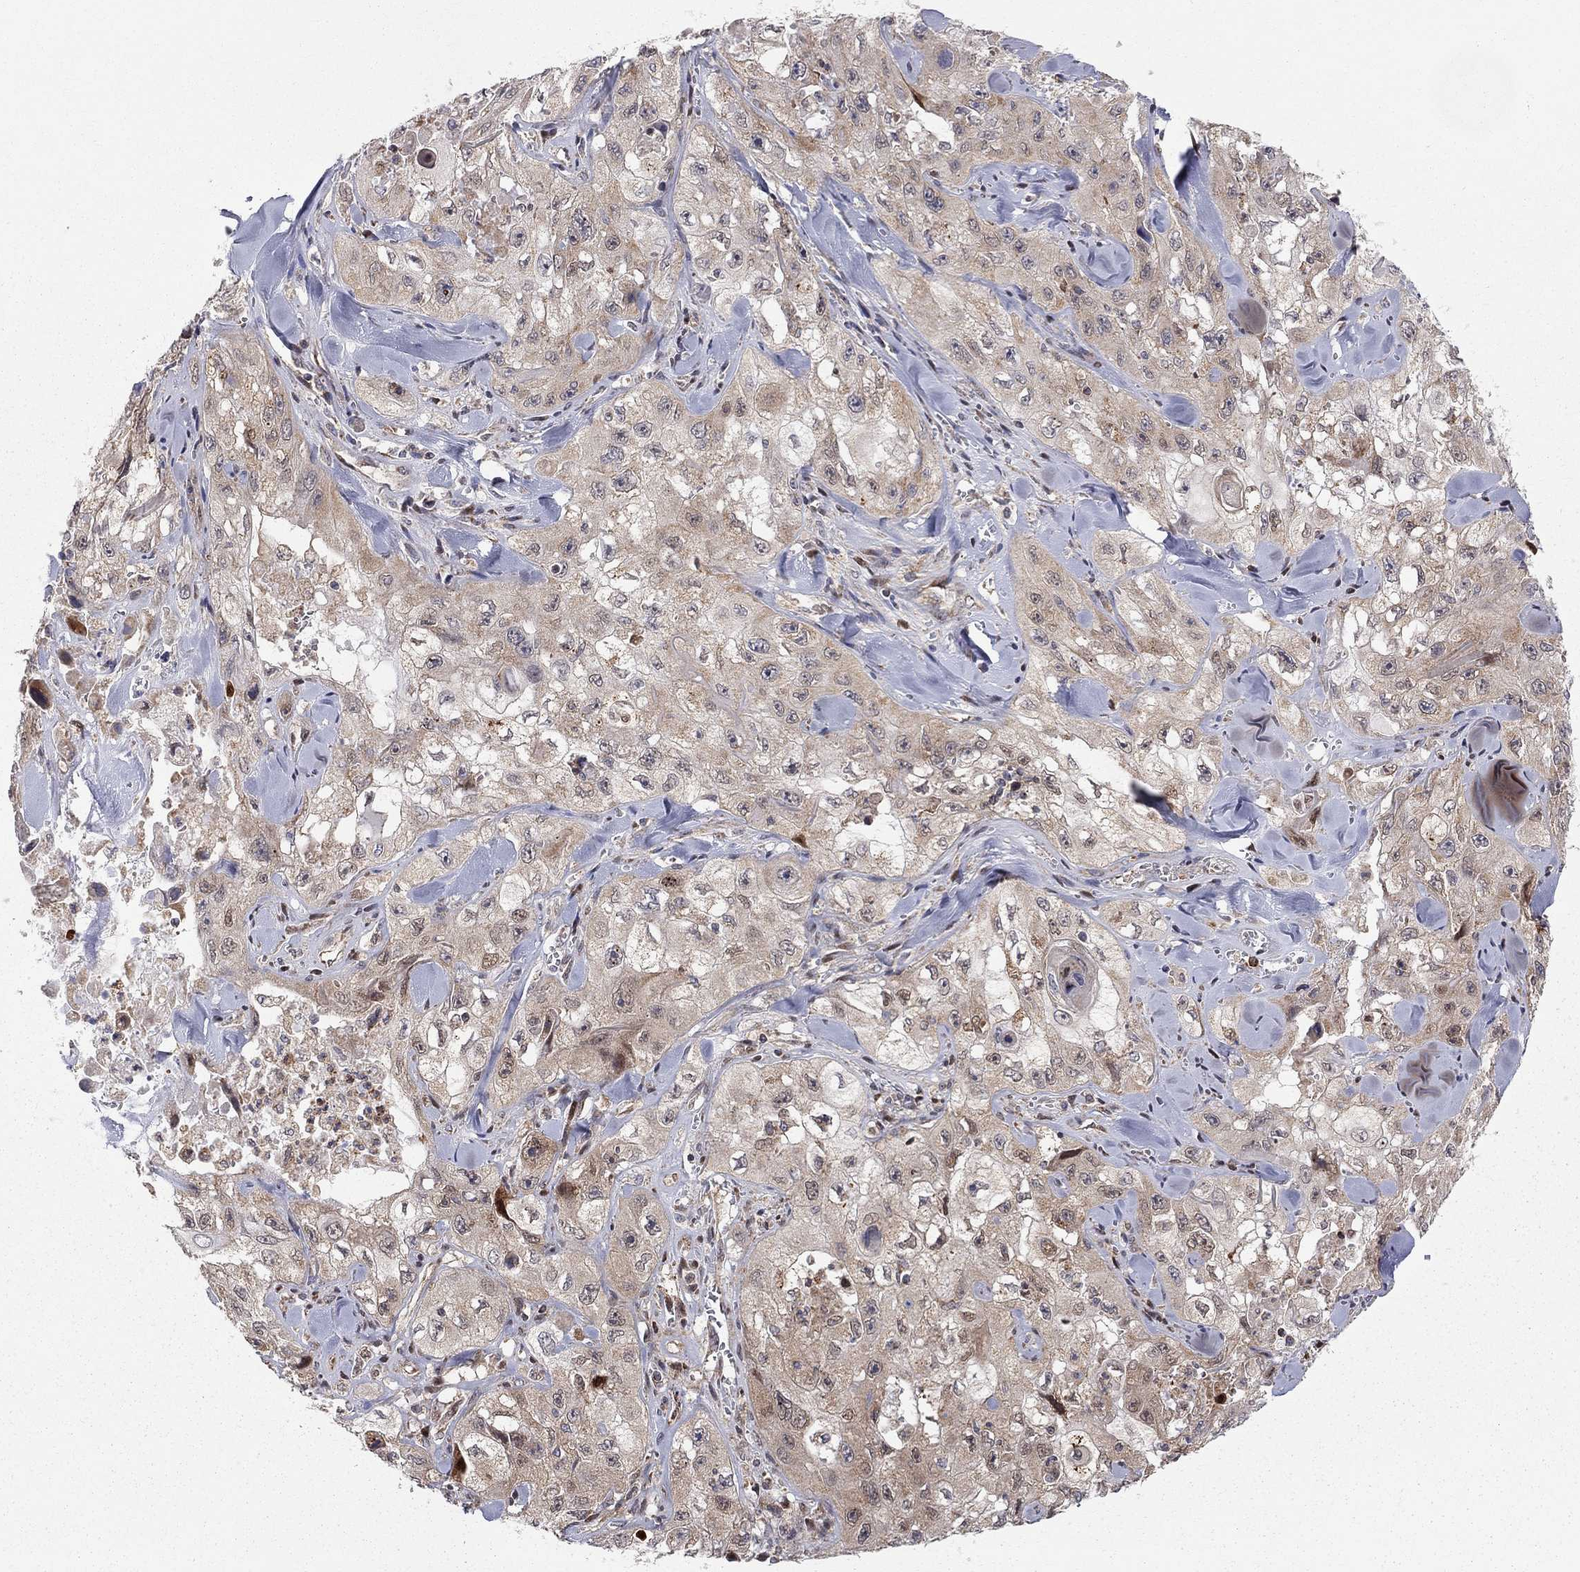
{"staining": {"intensity": "strong", "quantity": "25%-75%", "location": "cytoplasmic/membranous,nuclear"}, "tissue": "skin cancer", "cell_type": "Tumor cells", "image_type": "cancer", "snomed": [{"axis": "morphology", "description": "Squamous cell carcinoma, NOS"}, {"axis": "topography", "description": "Skin"}, {"axis": "topography", "description": "Subcutis"}], "caption": "Protein staining reveals strong cytoplasmic/membranous and nuclear staining in approximately 25%-75% of tumor cells in skin cancer.", "gene": "ELOB", "patient": {"sex": "male", "age": 73}}